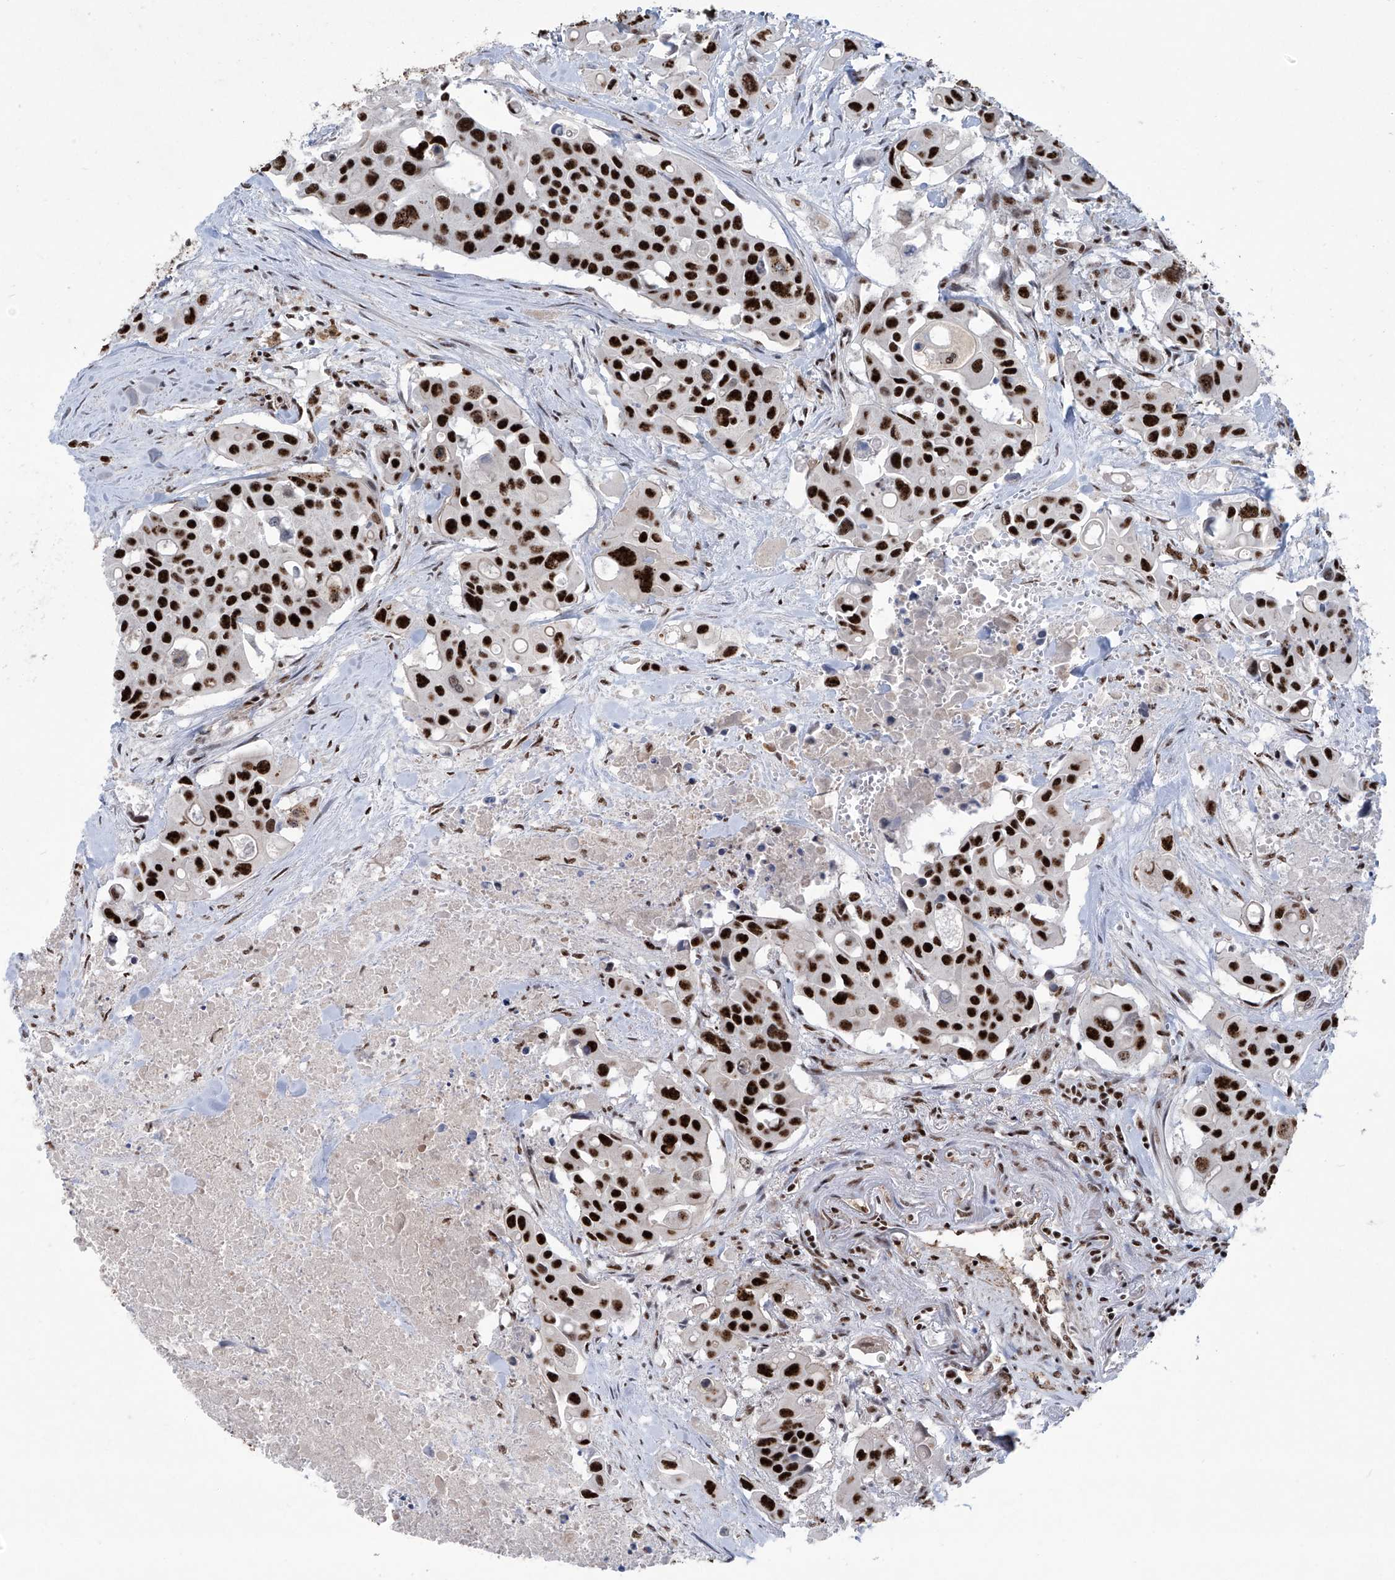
{"staining": {"intensity": "strong", "quantity": ">75%", "location": "nuclear"}, "tissue": "colorectal cancer", "cell_type": "Tumor cells", "image_type": "cancer", "snomed": [{"axis": "morphology", "description": "Adenocarcinoma, NOS"}, {"axis": "topography", "description": "Colon"}], "caption": "Human colorectal cancer (adenocarcinoma) stained with a protein marker displays strong staining in tumor cells.", "gene": "FBXL4", "patient": {"sex": "male", "age": 77}}